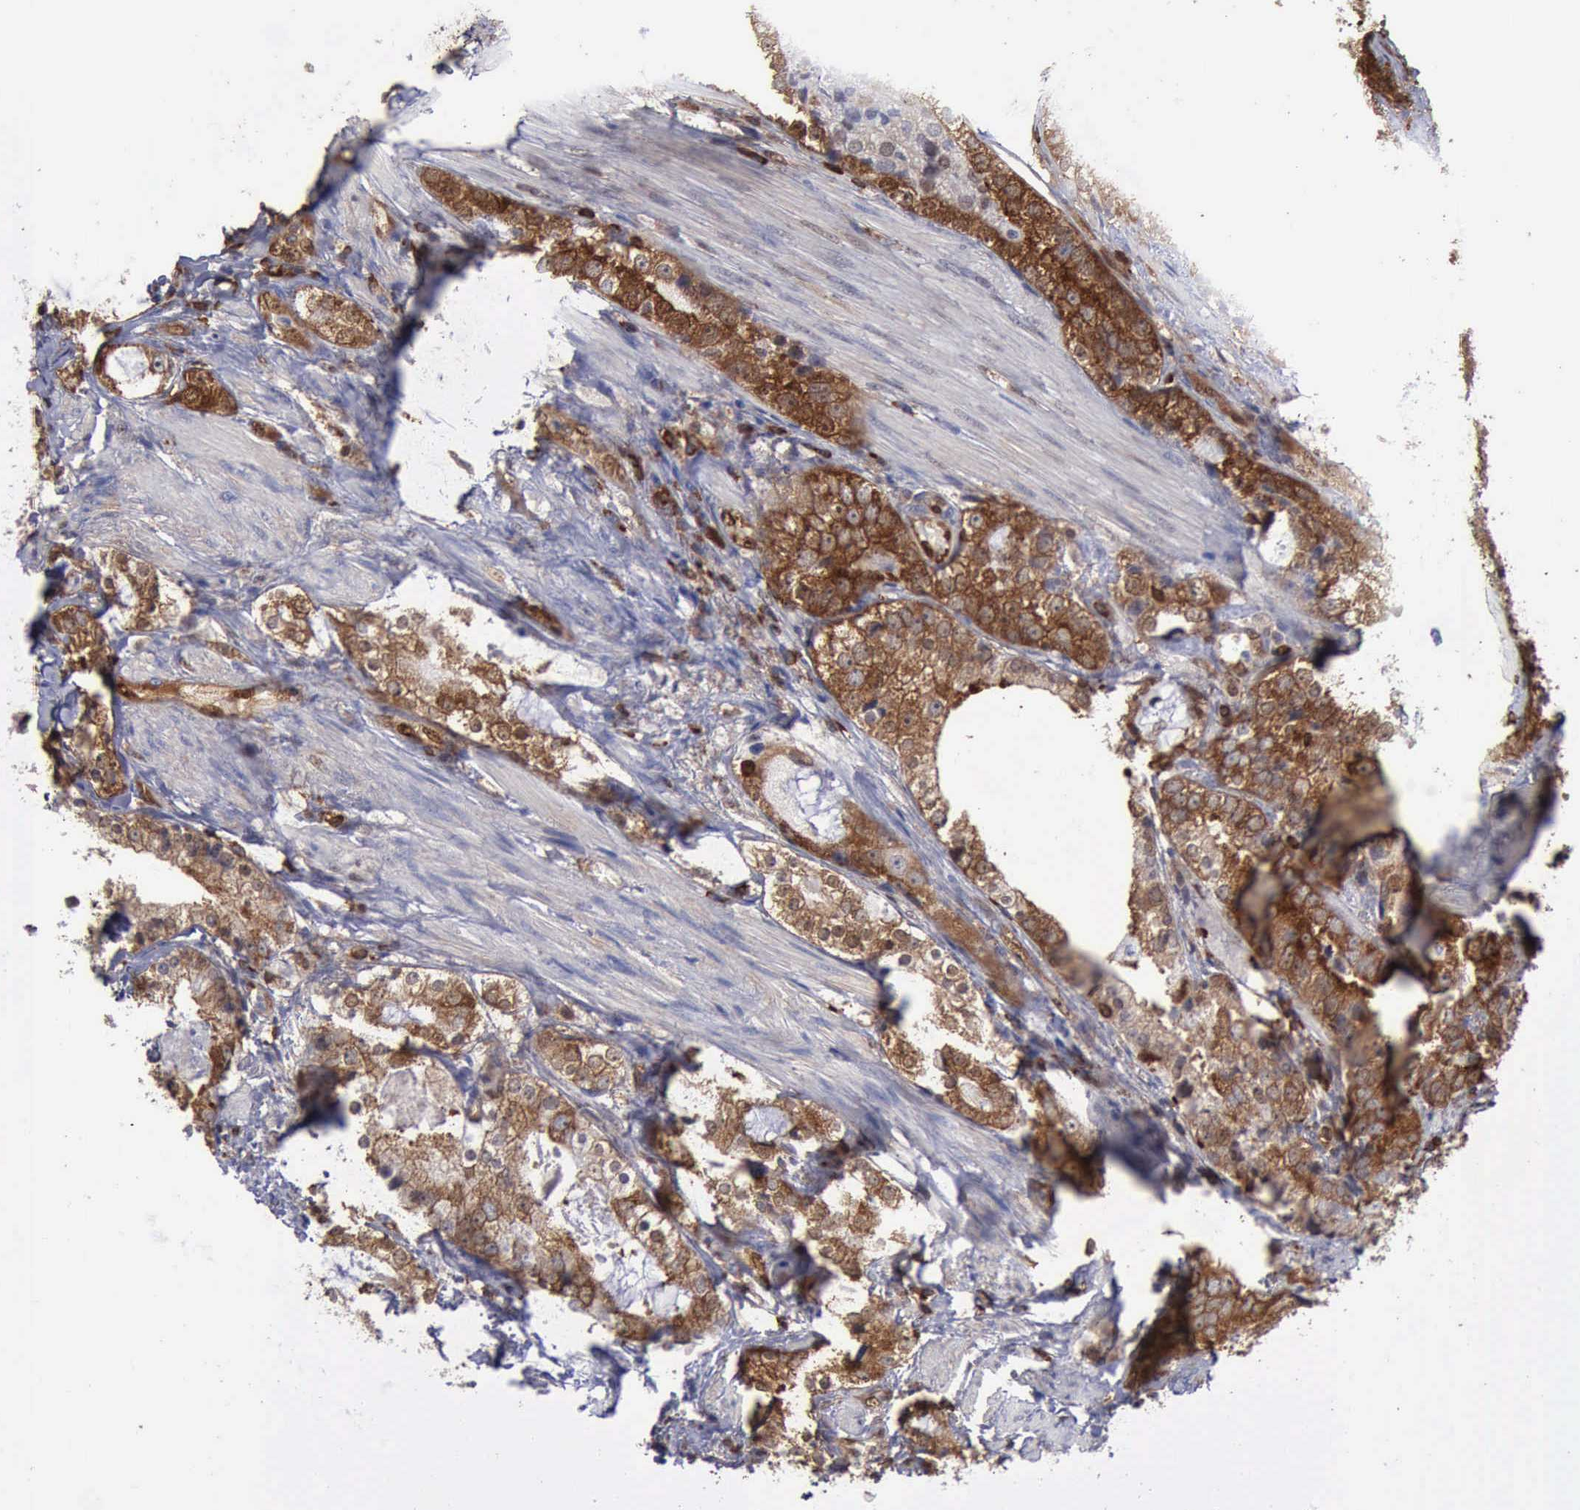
{"staining": {"intensity": "strong", "quantity": ">75%", "location": "cytoplasmic/membranous,nuclear"}, "tissue": "prostate cancer", "cell_type": "Tumor cells", "image_type": "cancer", "snomed": [{"axis": "morphology", "description": "Adenocarcinoma, High grade"}, {"axis": "topography", "description": "Prostate"}], "caption": "Immunohistochemistry (IHC) of human prostate adenocarcinoma (high-grade) displays high levels of strong cytoplasmic/membranous and nuclear expression in approximately >75% of tumor cells.", "gene": "PDCD4", "patient": {"sex": "male", "age": 63}}